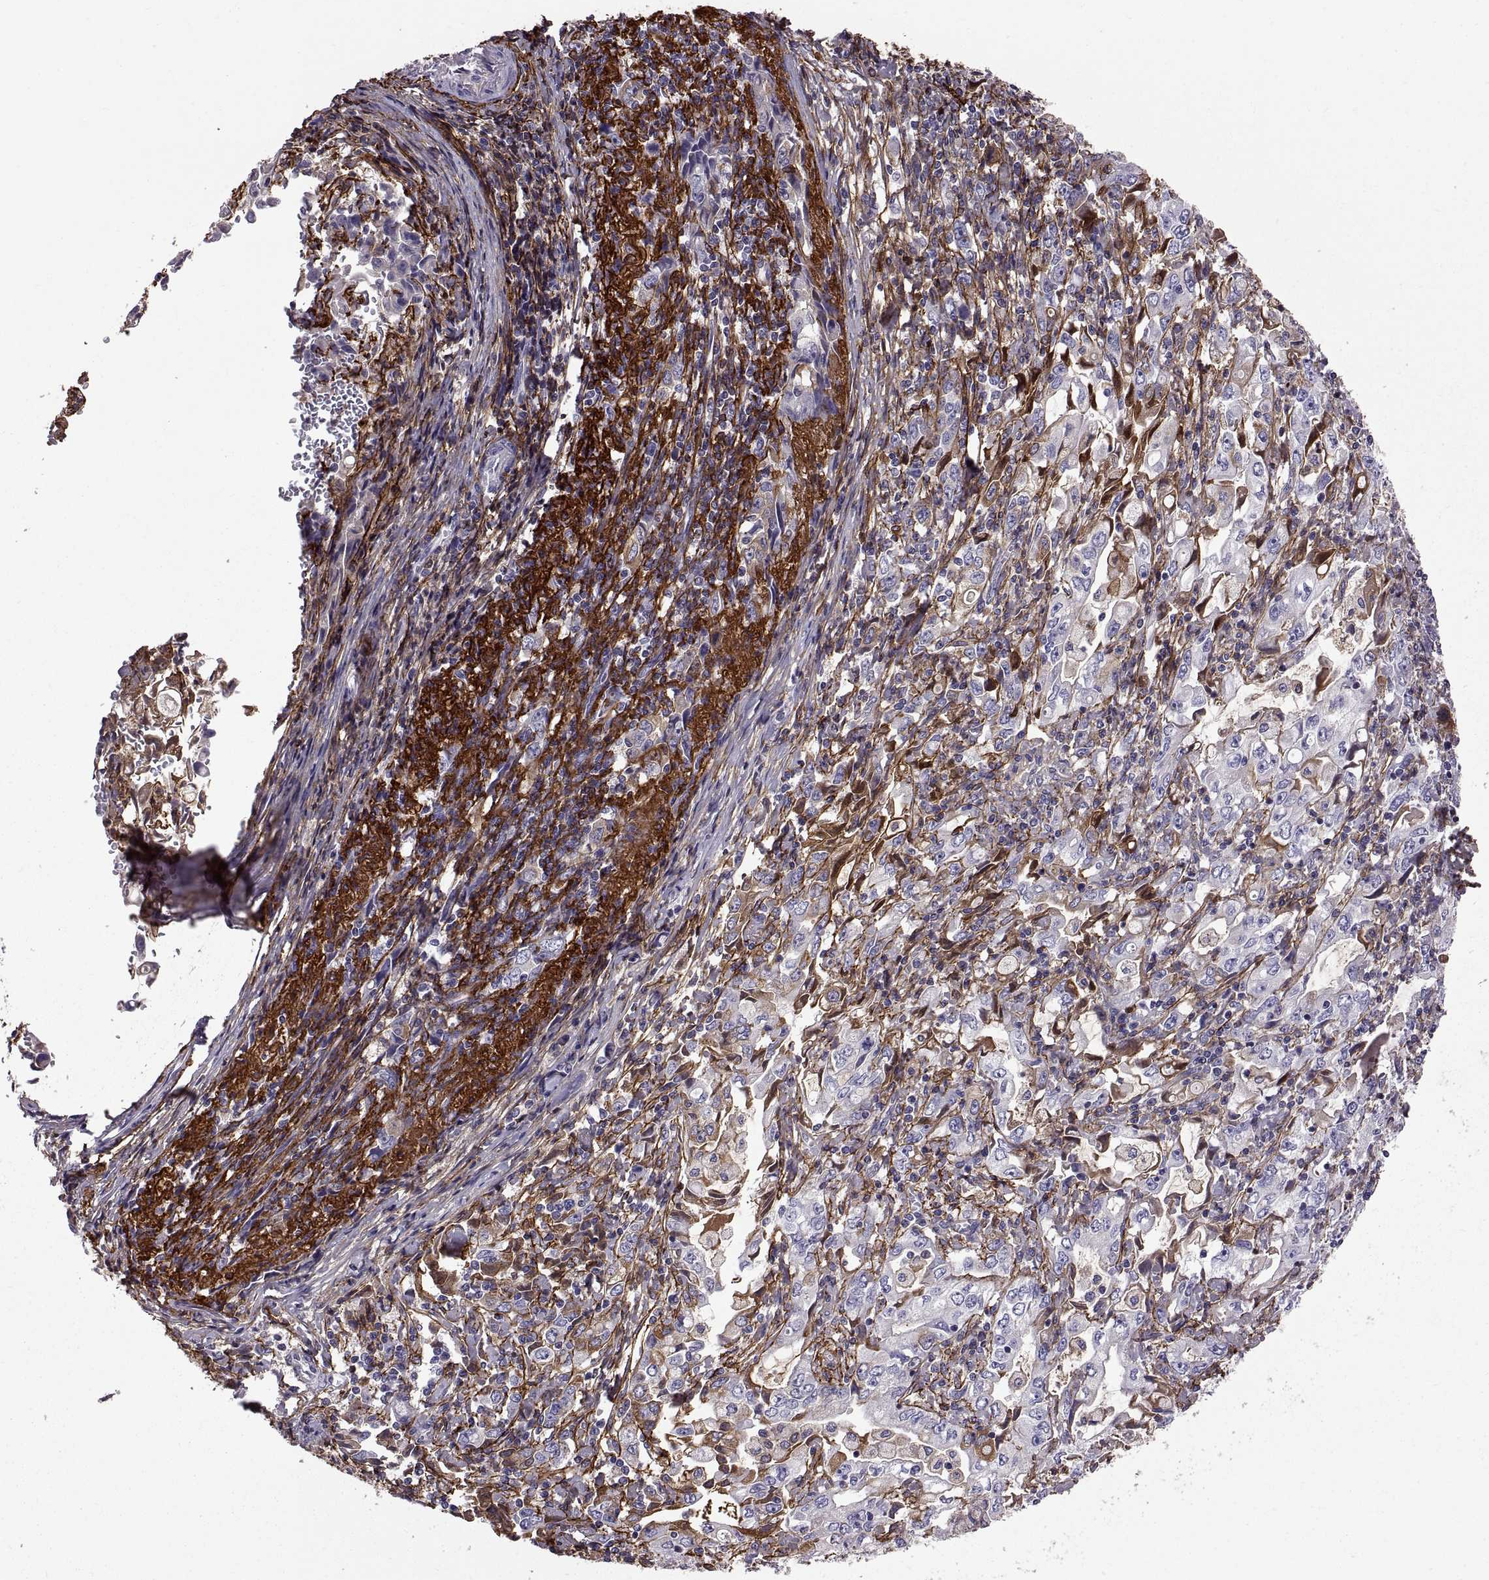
{"staining": {"intensity": "moderate", "quantity": "<25%", "location": "cytoplasmic/membranous"}, "tissue": "stomach cancer", "cell_type": "Tumor cells", "image_type": "cancer", "snomed": [{"axis": "morphology", "description": "Adenocarcinoma, NOS"}, {"axis": "topography", "description": "Stomach, lower"}], "caption": "Immunohistochemistry (IHC) image of stomach adenocarcinoma stained for a protein (brown), which shows low levels of moderate cytoplasmic/membranous staining in approximately <25% of tumor cells.", "gene": "EMILIN2", "patient": {"sex": "female", "age": 72}}